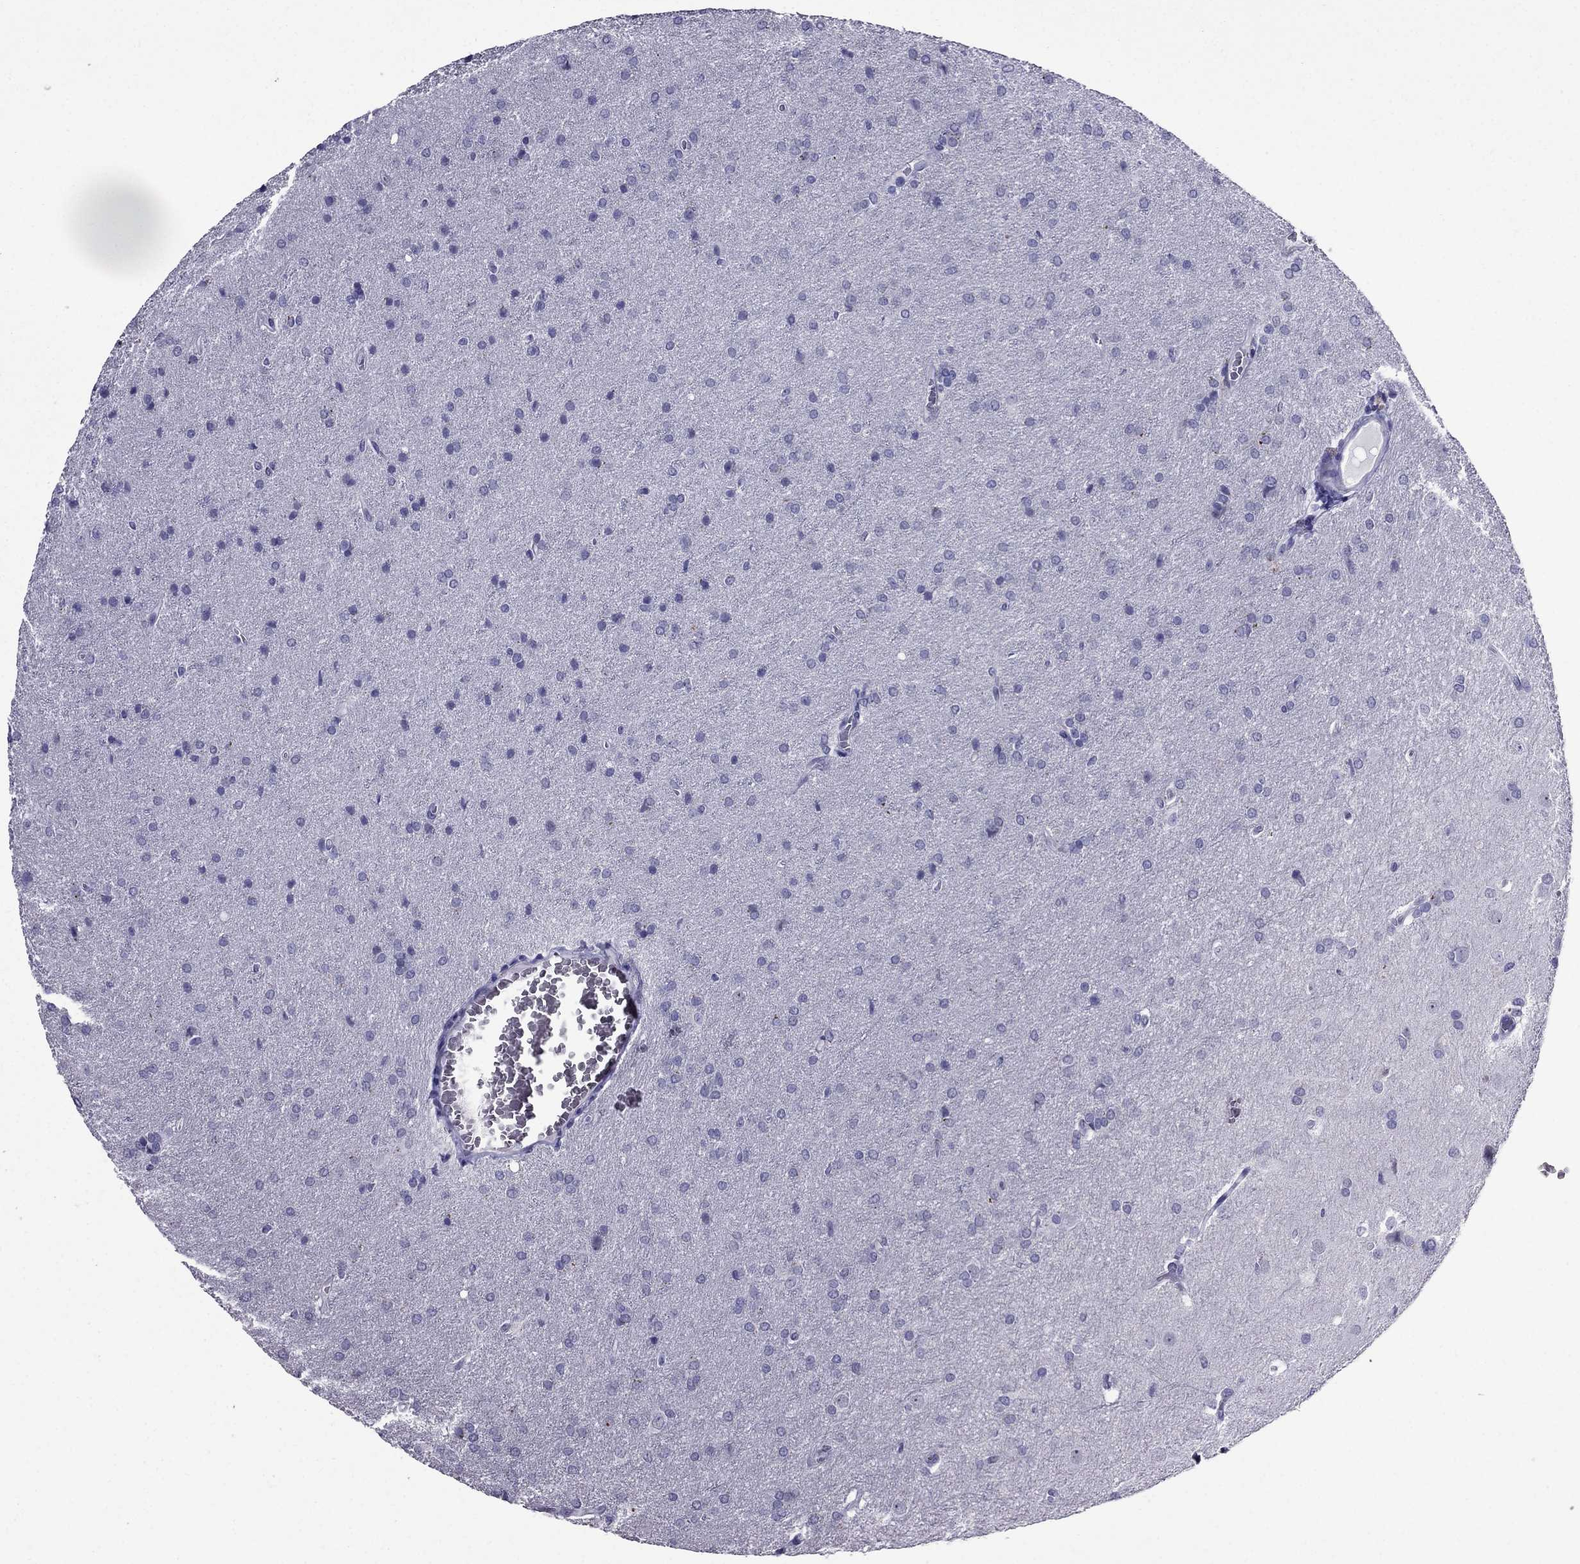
{"staining": {"intensity": "negative", "quantity": "none", "location": "none"}, "tissue": "glioma", "cell_type": "Tumor cells", "image_type": "cancer", "snomed": [{"axis": "morphology", "description": "Glioma, malignant, Low grade"}, {"axis": "topography", "description": "Brain"}], "caption": "Tumor cells show no significant protein staining in low-grade glioma (malignant).", "gene": "OLFM4", "patient": {"sex": "female", "age": 32}}